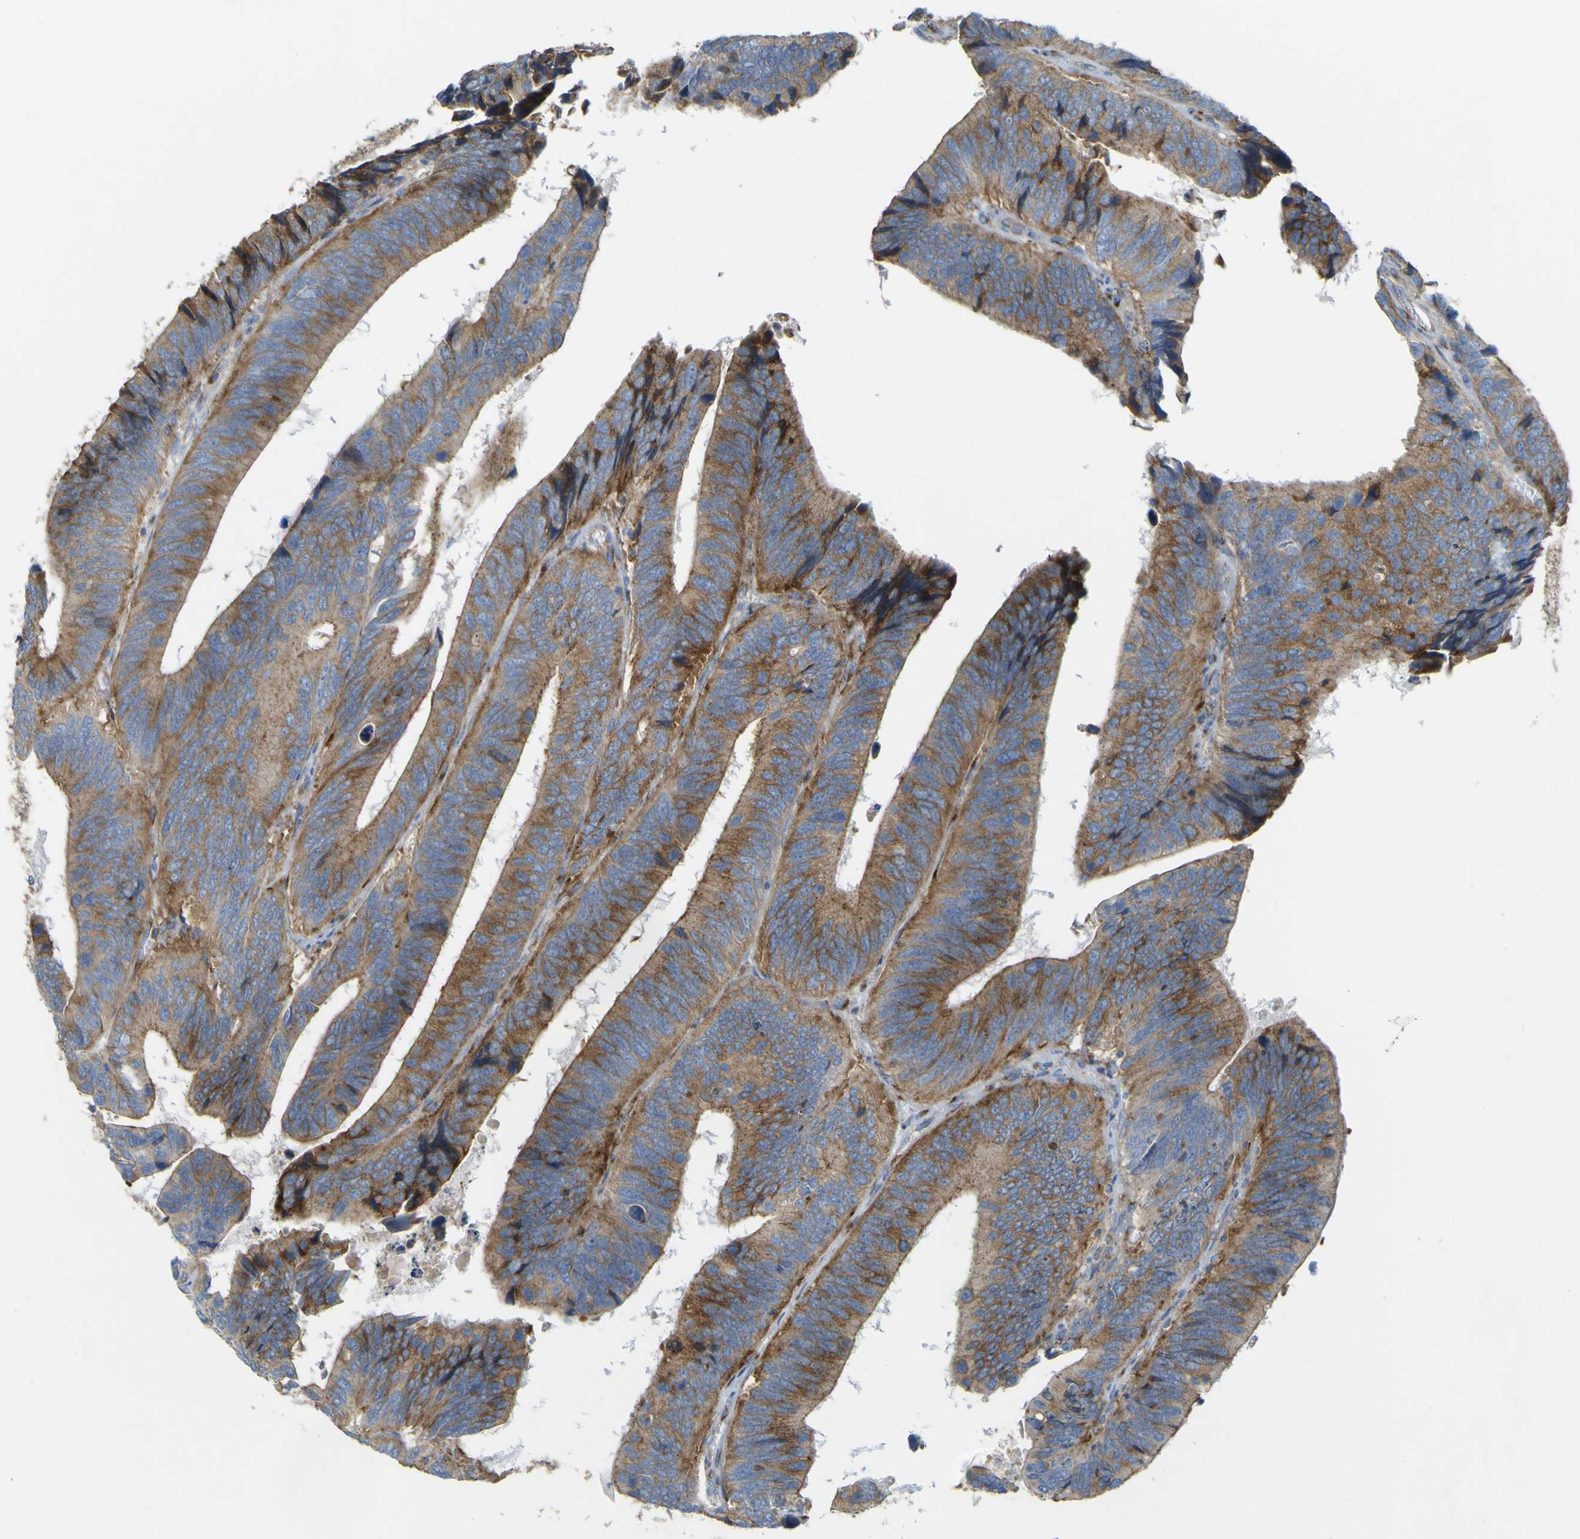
{"staining": {"intensity": "moderate", "quantity": ">75%", "location": "cytoplasmic/membranous"}, "tissue": "colorectal cancer", "cell_type": "Tumor cells", "image_type": "cancer", "snomed": [{"axis": "morphology", "description": "Adenocarcinoma, NOS"}, {"axis": "topography", "description": "Colon"}], "caption": "The image reveals immunohistochemical staining of colorectal adenocarcinoma. There is moderate cytoplasmic/membranous positivity is identified in about >75% of tumor cells.", "gene": "IGF2R", "patient": {"sex": "male", "age": 72}}